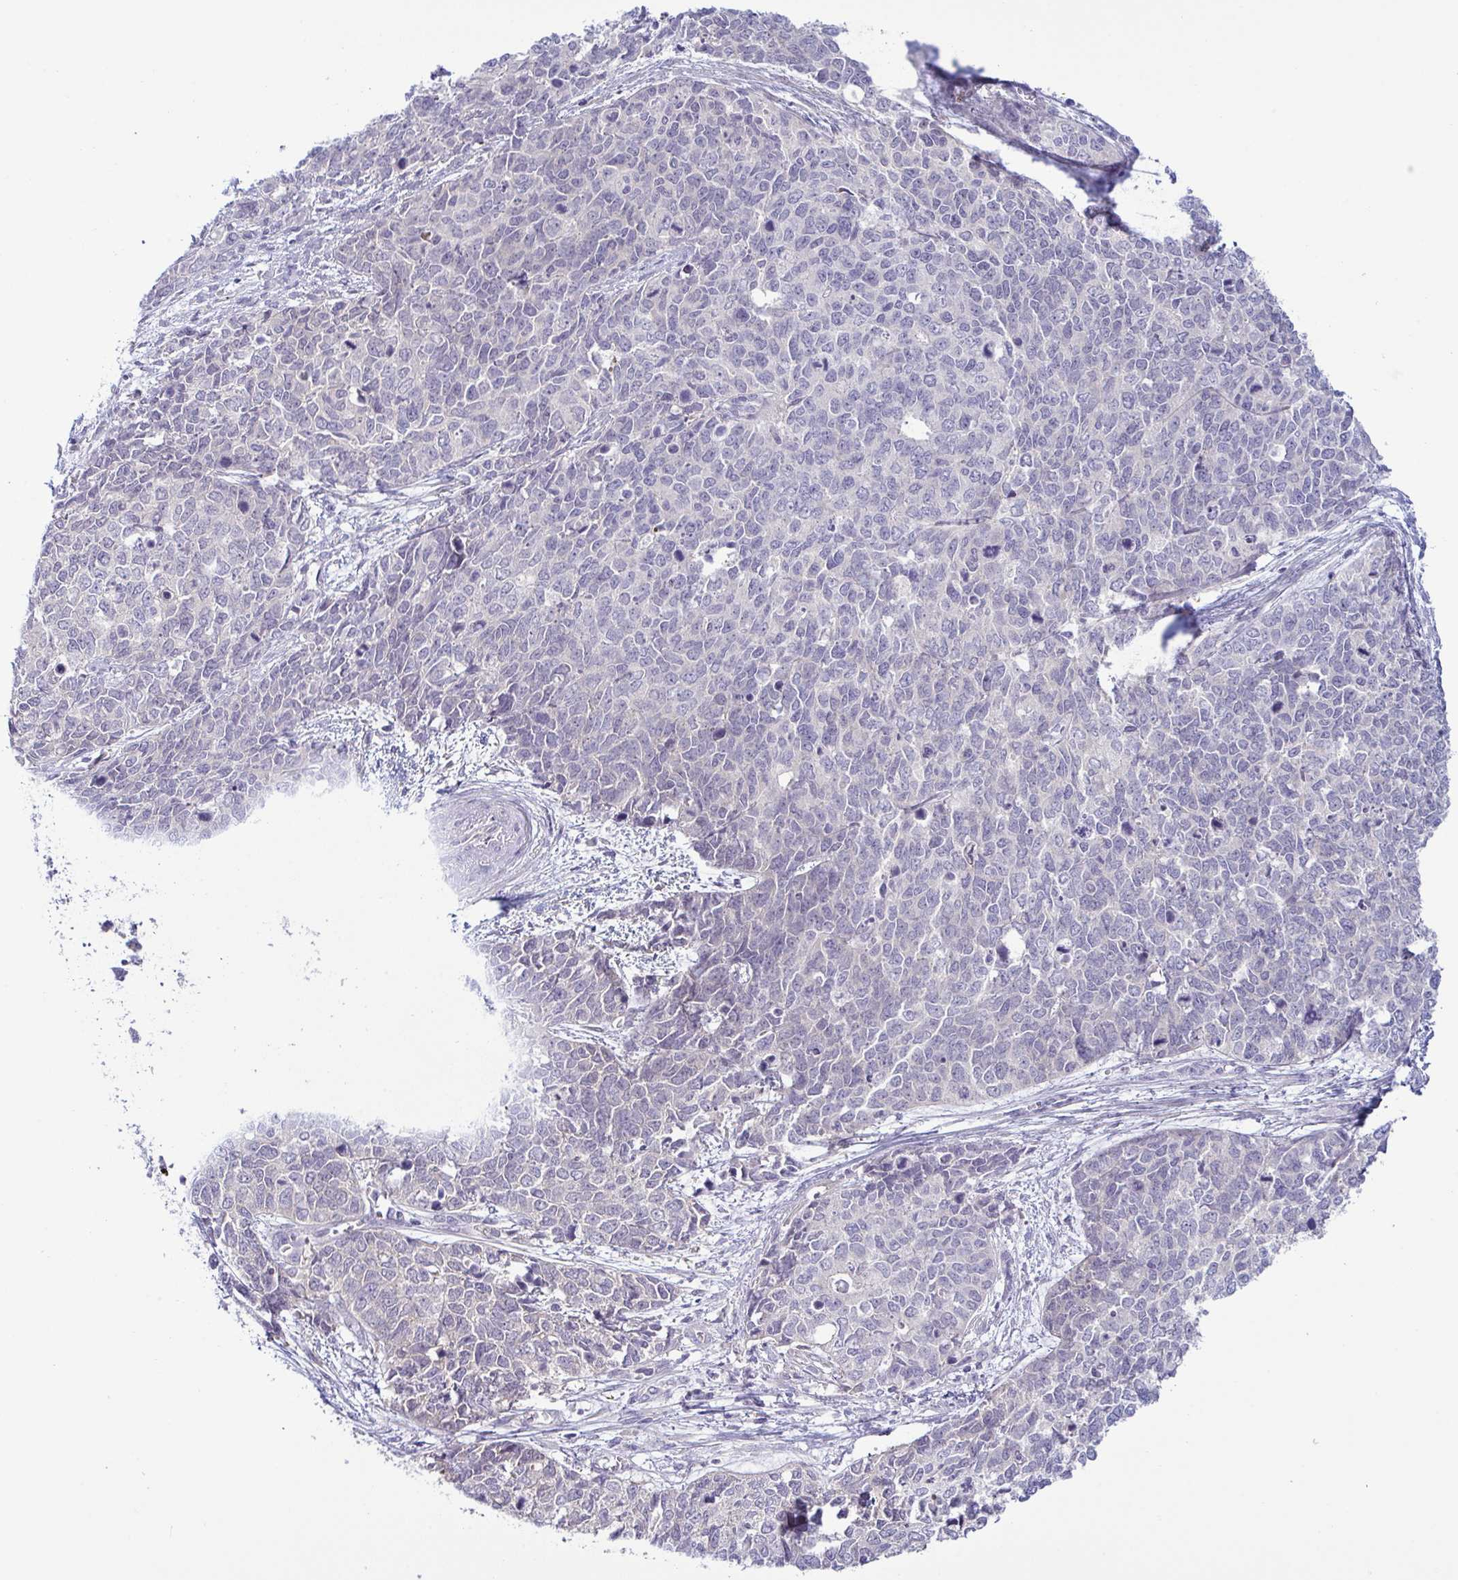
{"staining": {"intensity": "negative", "quantity": "none", "location": "none"}, "tissue": "cervical cancer", "cell_type": "Tumor cells", "image_type": "cancer", "snomed": [{"axis": "morphology", "description": "Adenocarcinoma, NOS"}, {"axis": "topography", "description": "Cervix"}], "caption": "DAB (3,3'-diaminobenzidine) immunohistochemical staining of human cervical adenocarcinoma demonstrates no significant expression in tumor cells.", "gene": "SYNPO2L", "patient": {"sex": "female", "age": 63}}